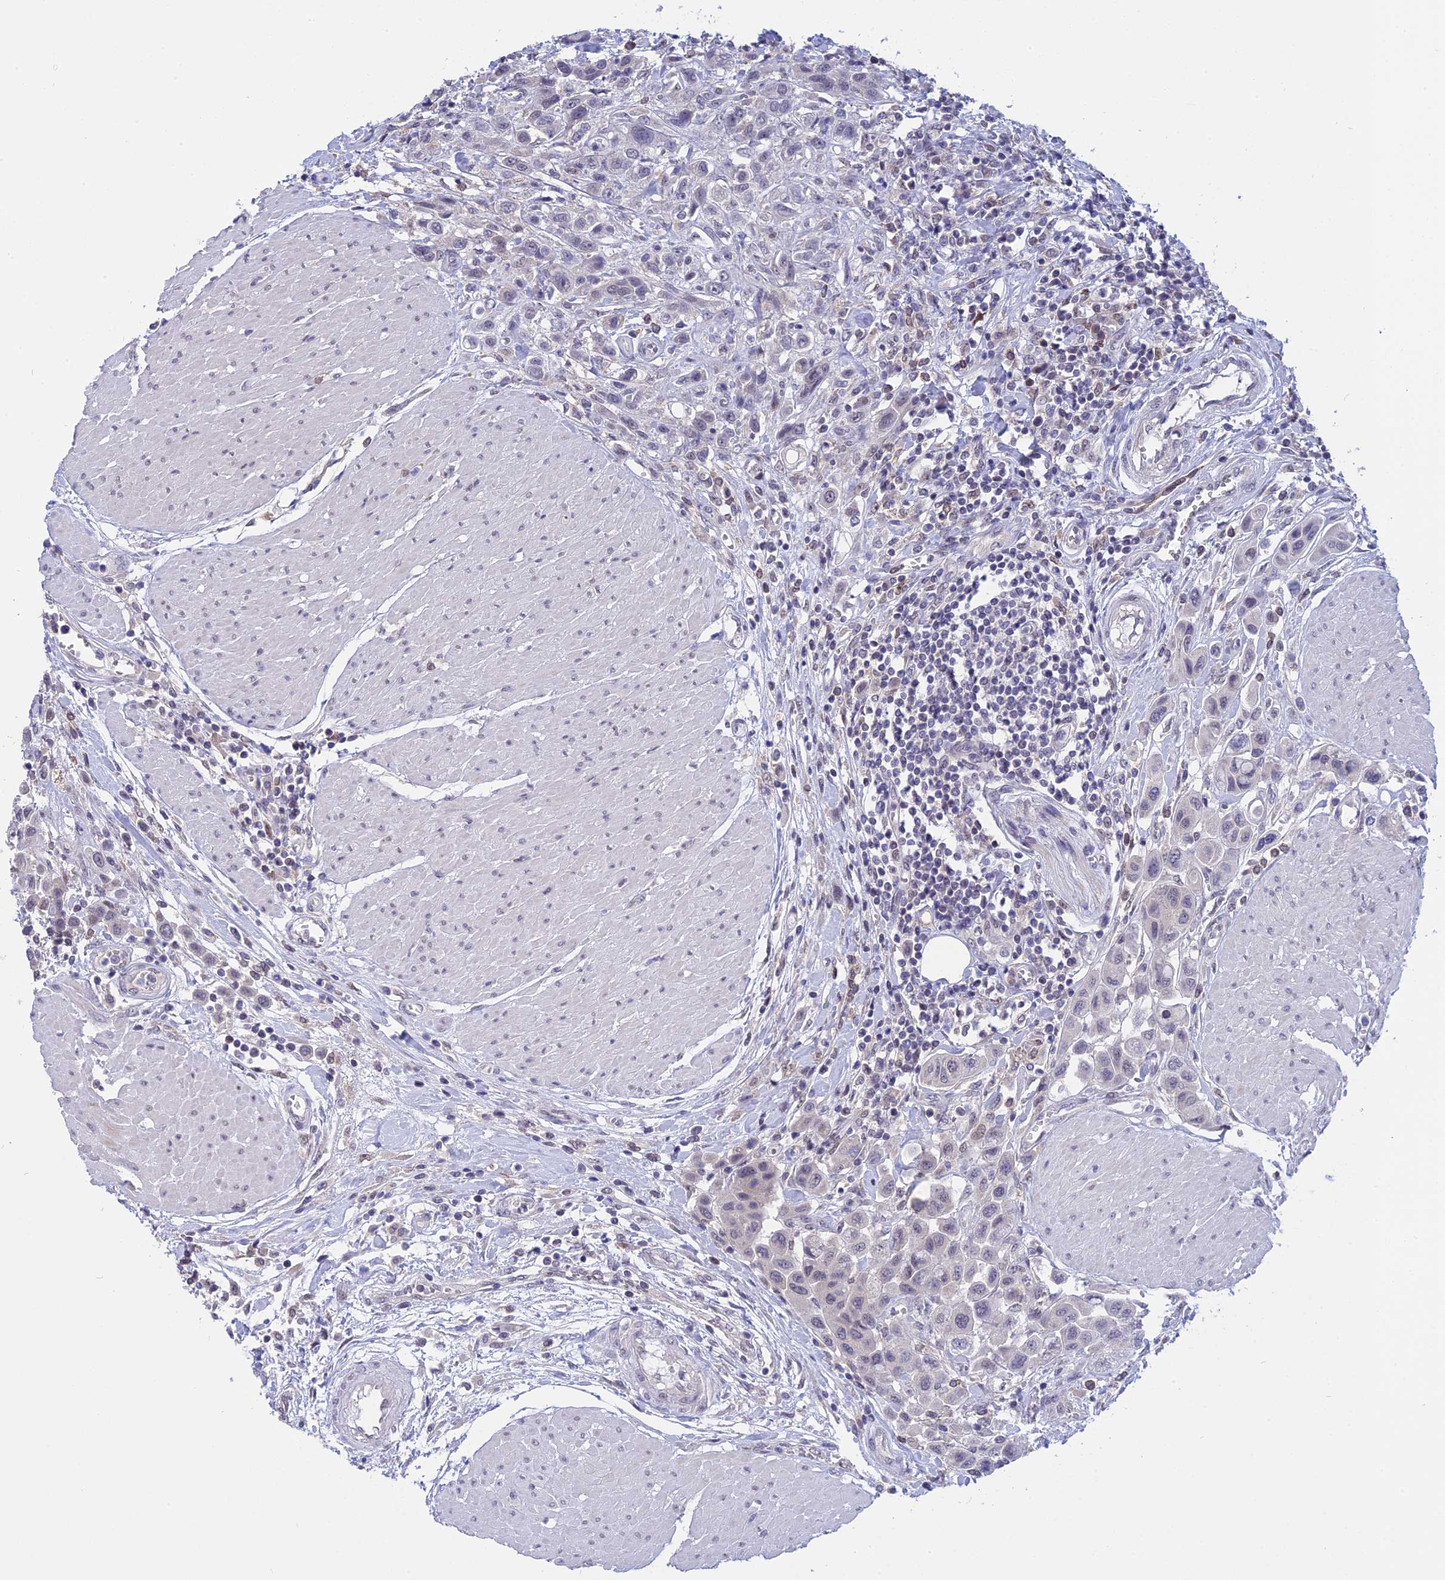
{"staining": {"intensity": "negative", "quantity": "none", "location": "none"}, "tissue": "urothelial cancer", "cell_type": "Tumor cells", "image_type": "cancer", "snomed": [{"axis": "morphology", "description": "Urothelial carcinoma, High grade"}, {"axis": "topography", "description": "Urinary bladder"}], "caption": "Tumor cells show no significant protein staining in urothelial cancer. (Stains: DAB (3,3'-diaminobenzidine) immunohistochemistry (IHC) with hematoxylin counter stain, Microscopy: brightfield microscopy at high magnification).", "gene": "KCTD14", "patient": {"sex": "male", "age": 50}}